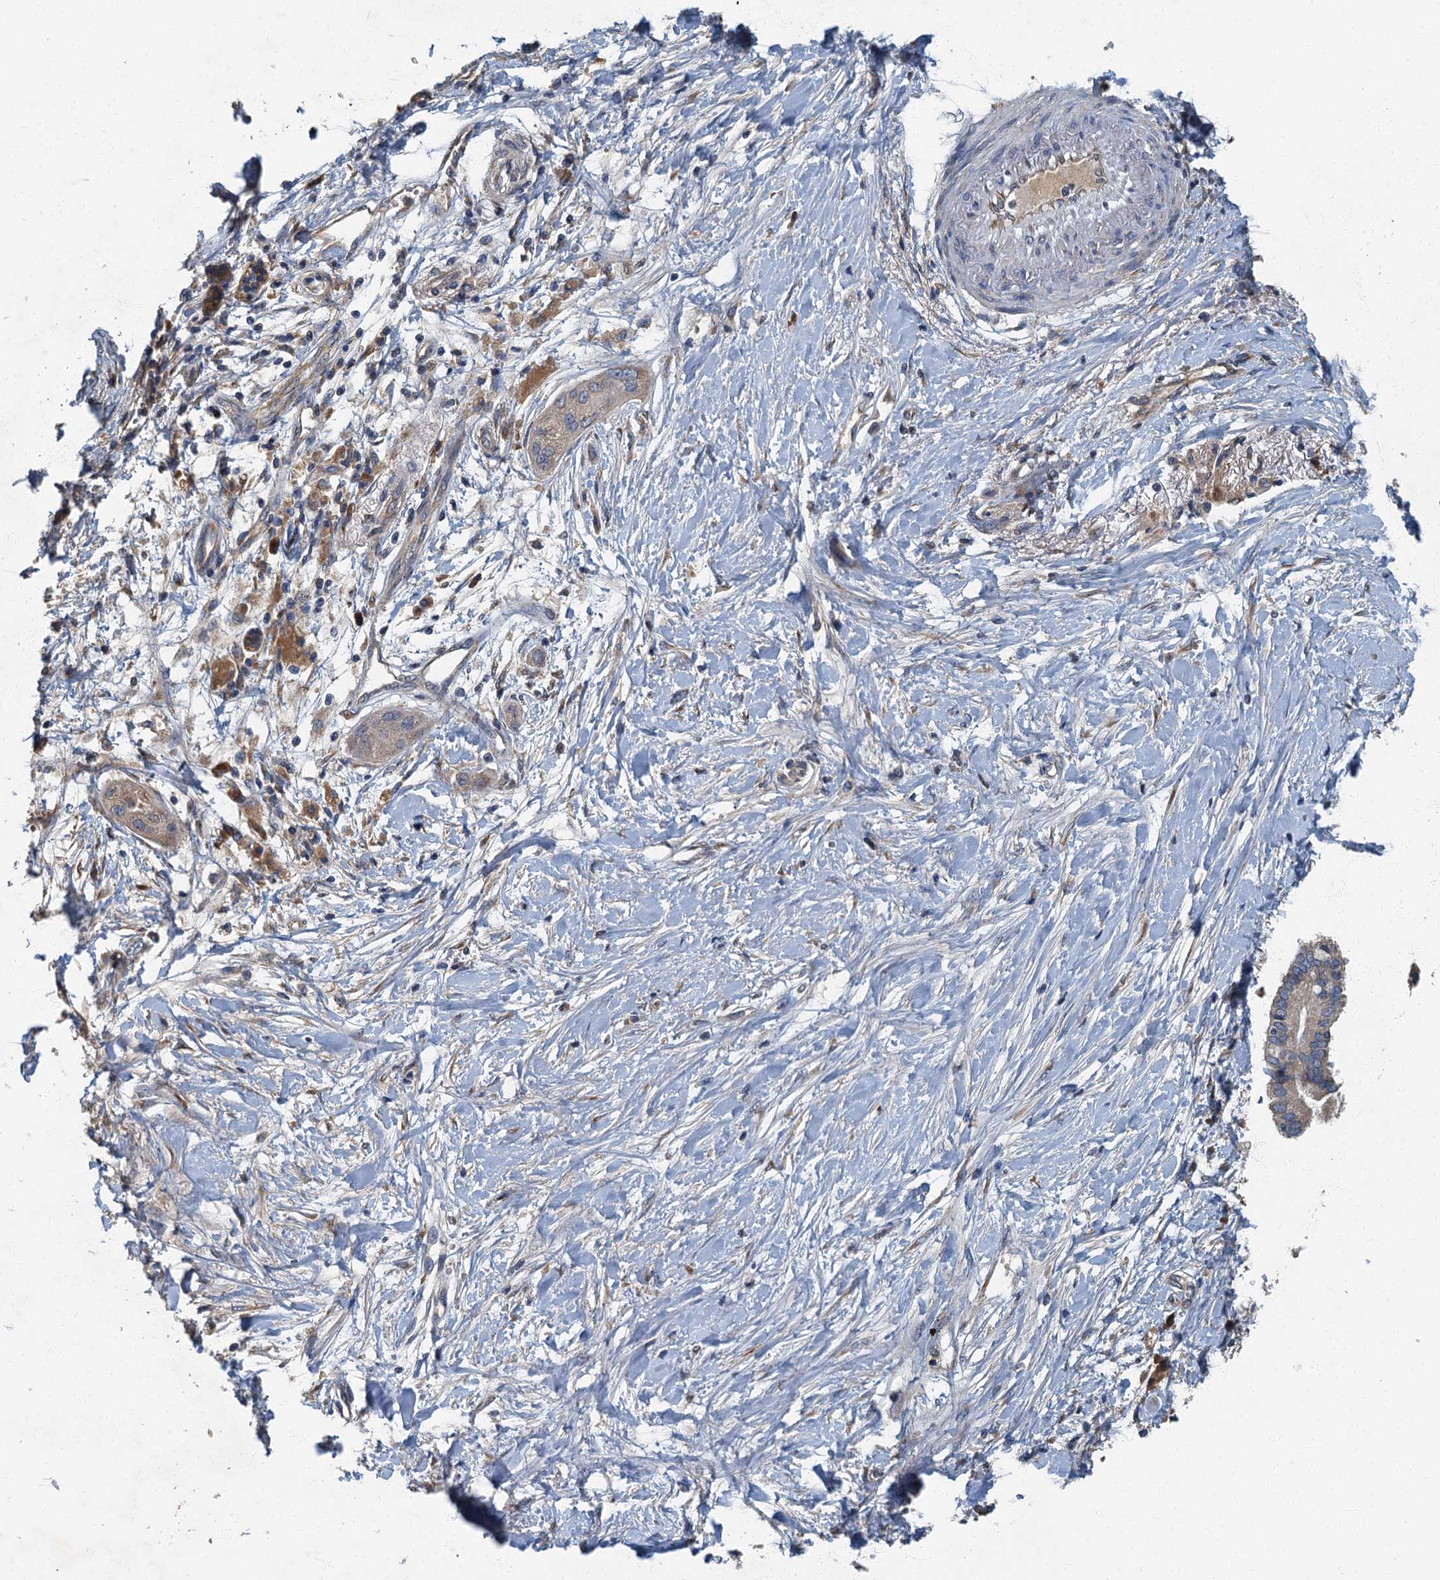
{"staining": {"intensity": "weak", "quantity": "25%-75%", "location": "cytoplasmic/membranous"}, "tissue": "pancreatic cancer", "cell_type": "Tumor cells", "image_type": "cancer", "snomed": [{"axis": "morphology", "description": "Adenocarcinoma, NOS"}, {"axis": "topography", "description": "Pancreas"}], "caption": "Immunohistochemistry histopathology image of human pancreatic cancer (adenocarcinoma) stained for a protein (brown), which demonstrates low levels of weak cytoplasmic/membranous positivity in approximately 25%-75% of tumor cells.", "gene": "DDX49", "patient": {"sex": "male", "age": 68}}